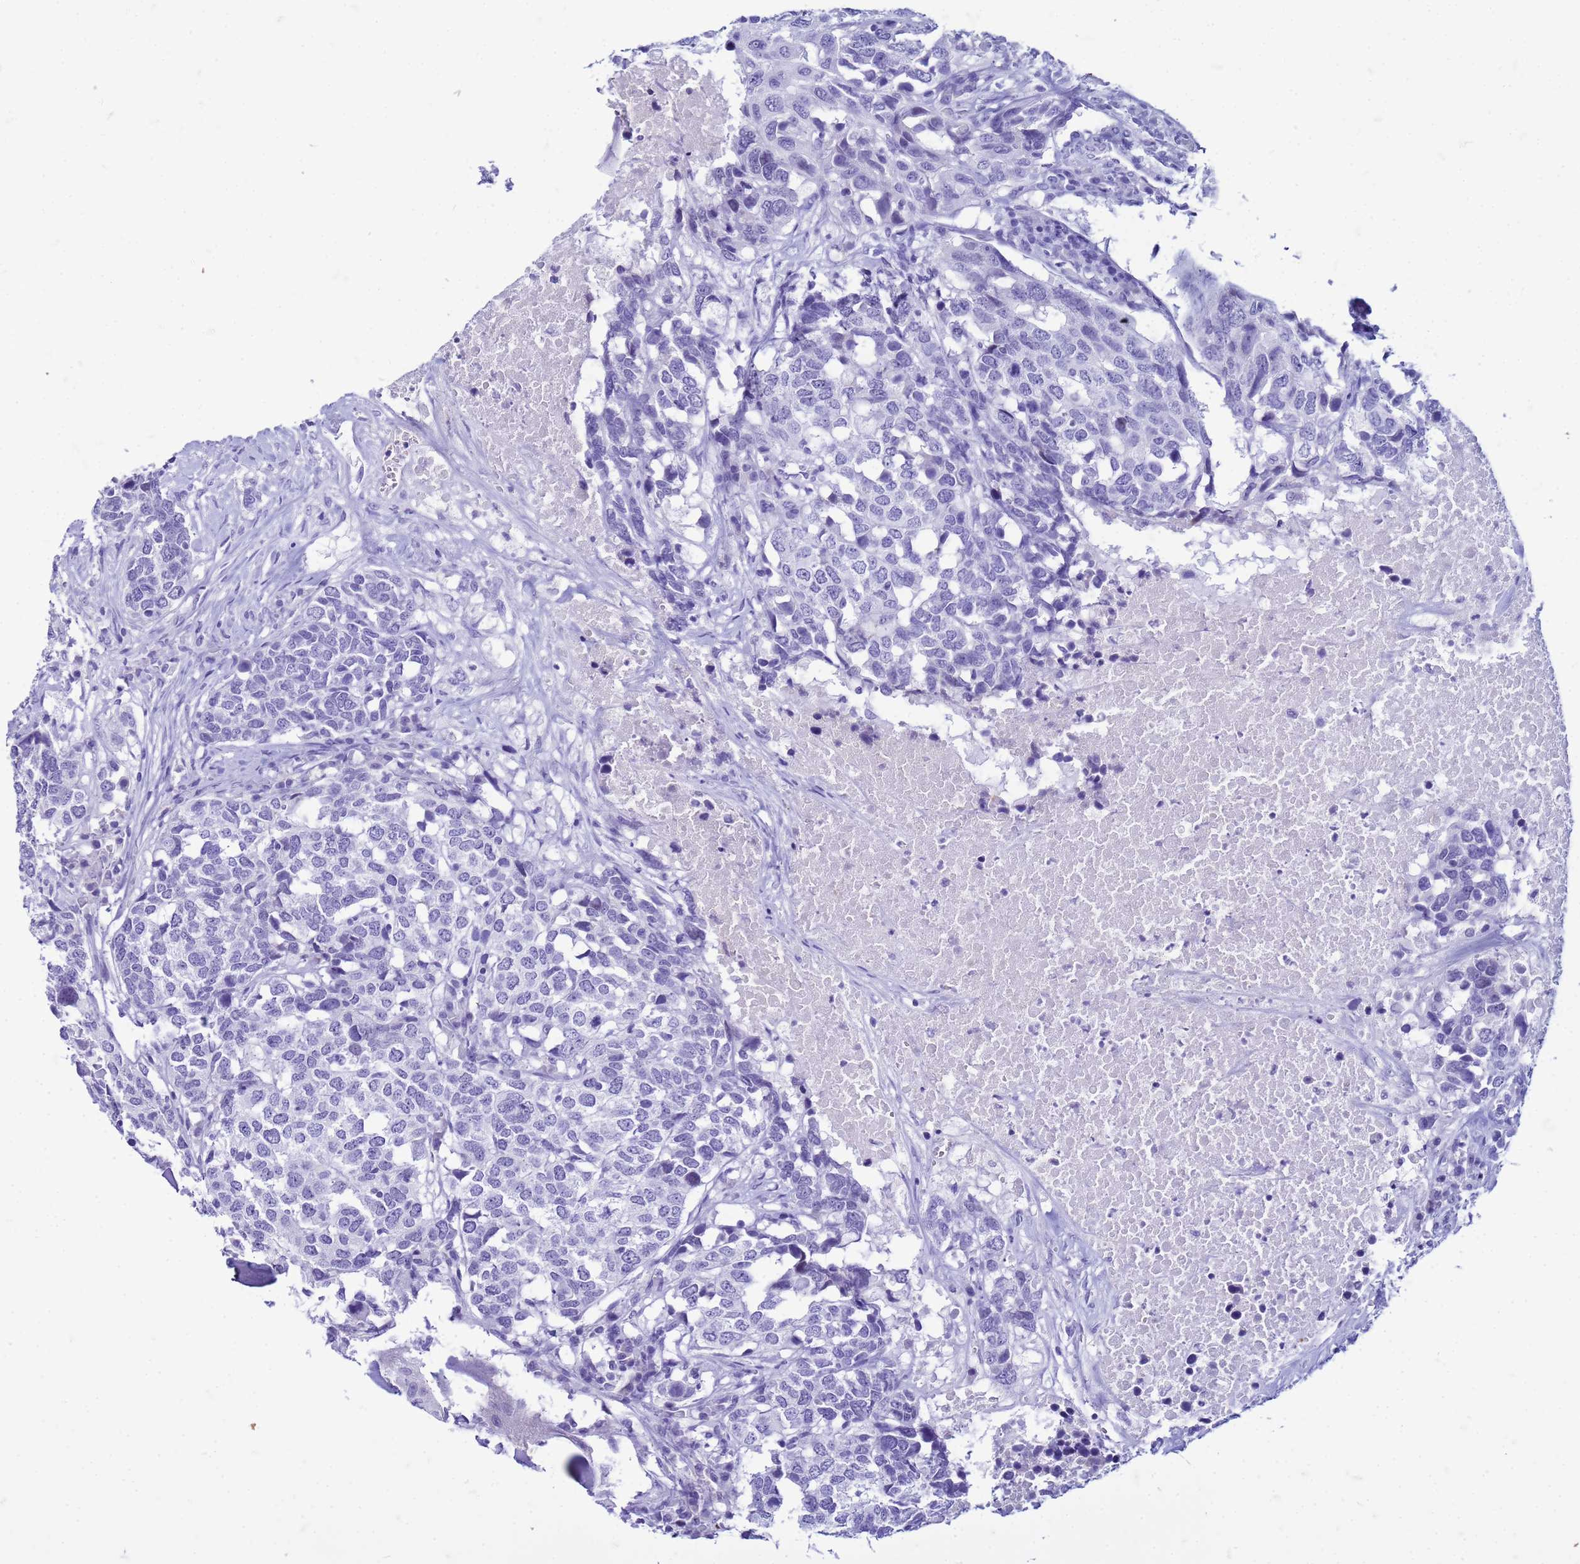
{"staining": {"intensity": "negative", "quantity": "none", "location": "none"}, "tissue": "head and neck cancer", "cell_type": "Tumor cells", "image_type": "cancer", "snomed": [{"axis": "morphology", "description": "Squamous cell carcinoma, NOS"}, {"axis": "topography", "description": "Head-Neck"}], "caption": "The histopathology image demonstrates no significant staining in tumor cells of head and neck cancer (squamous cell carcinoma).", "gene": "CFAP100", "patient": {"sex": "male", "age": 66}}